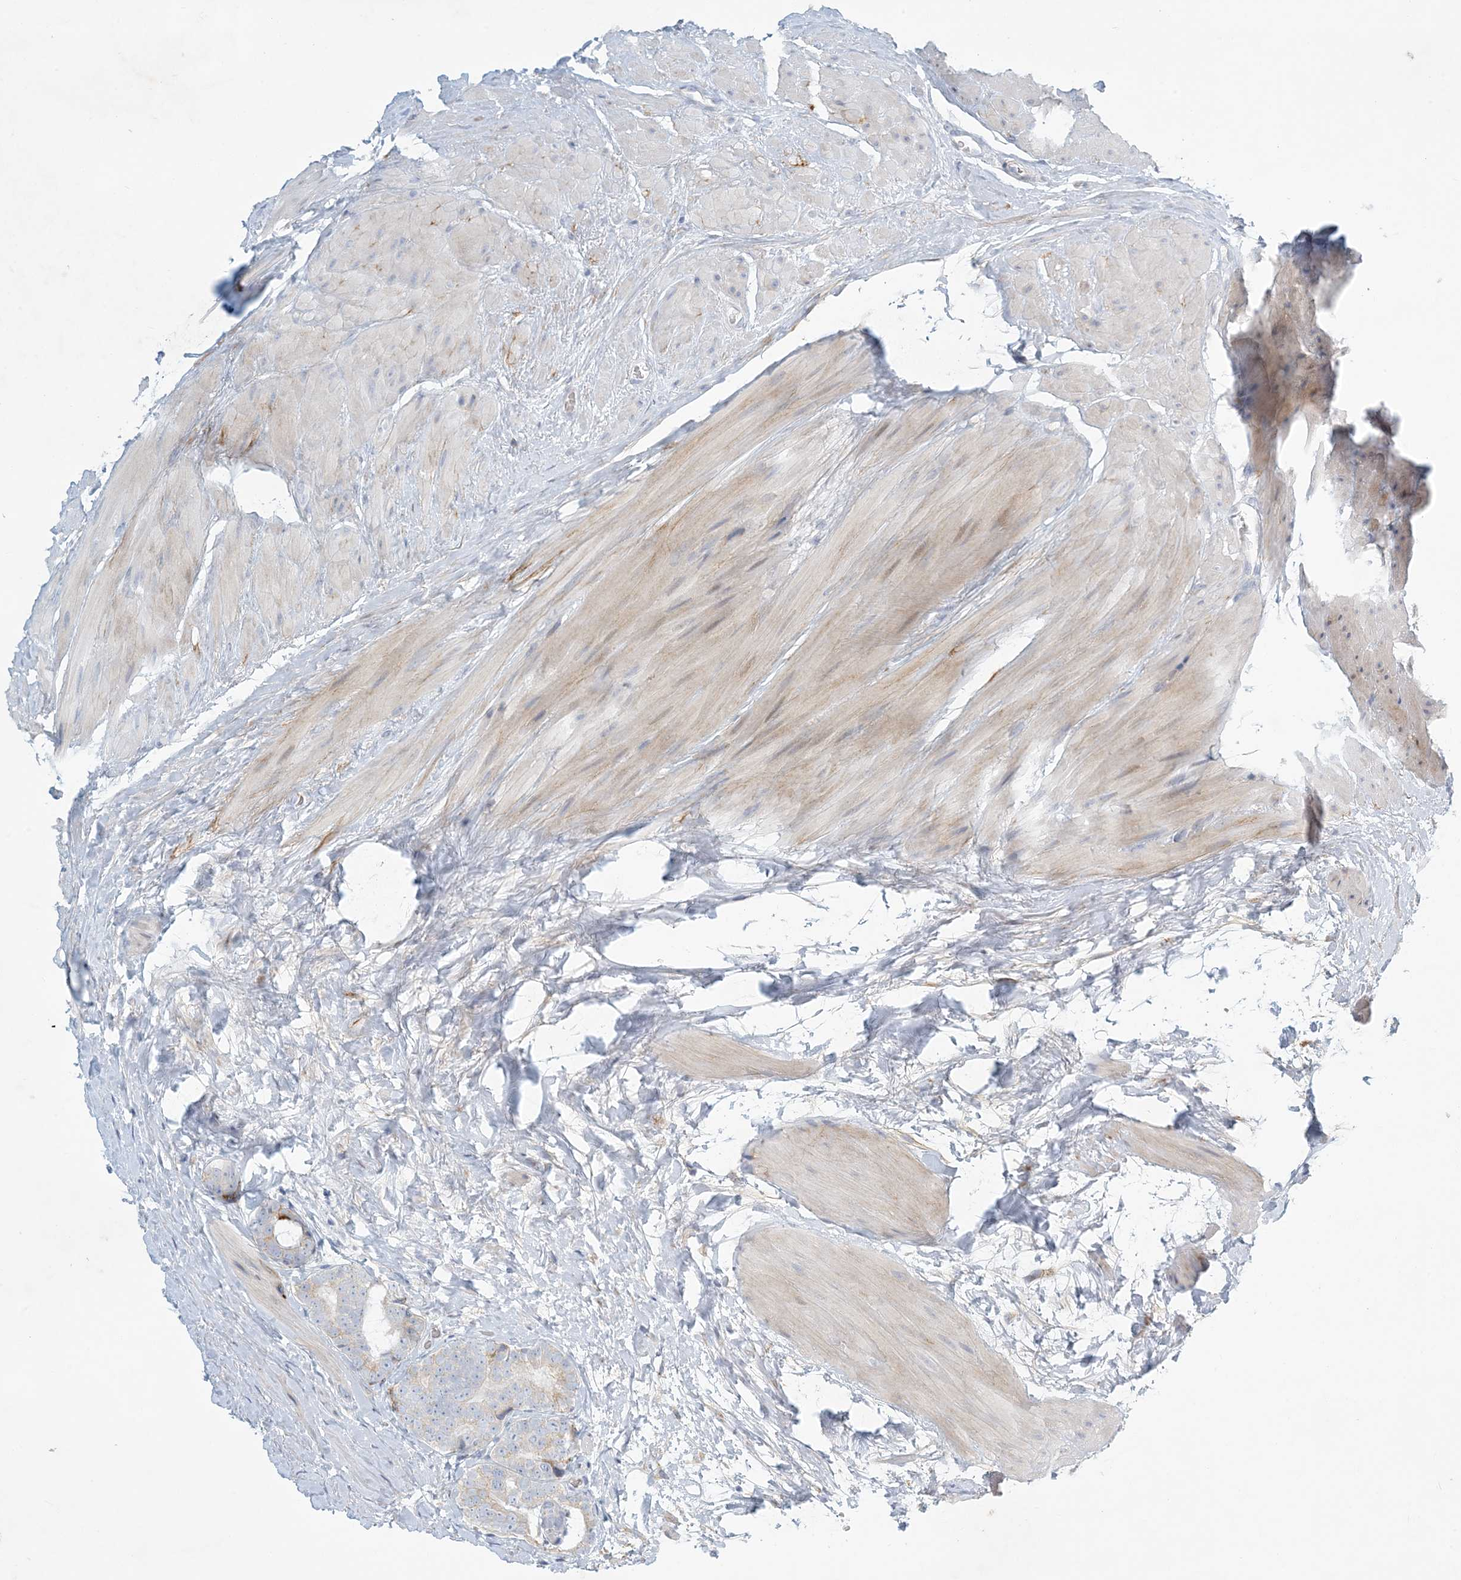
{"staining": {"intensity": "negative", "quantity": "none", "location": "none"}, "tissue": "prostate cancer", "cell_type": "Tumor cells", "image_type": "cancer", "snomed": [{"axis": "morphology", "description": "Adenocarcinoma, High grade"}, {"axis": "topography", "description": "Prostate"}], "caption": "The immunohistochemistry image has no significant positivity in tumor cells of prostate cancer (high-grade adenocarcinoma) tissue.", "gene": "ZNF385D", "patient": {"sex": "male", "age": 56}}